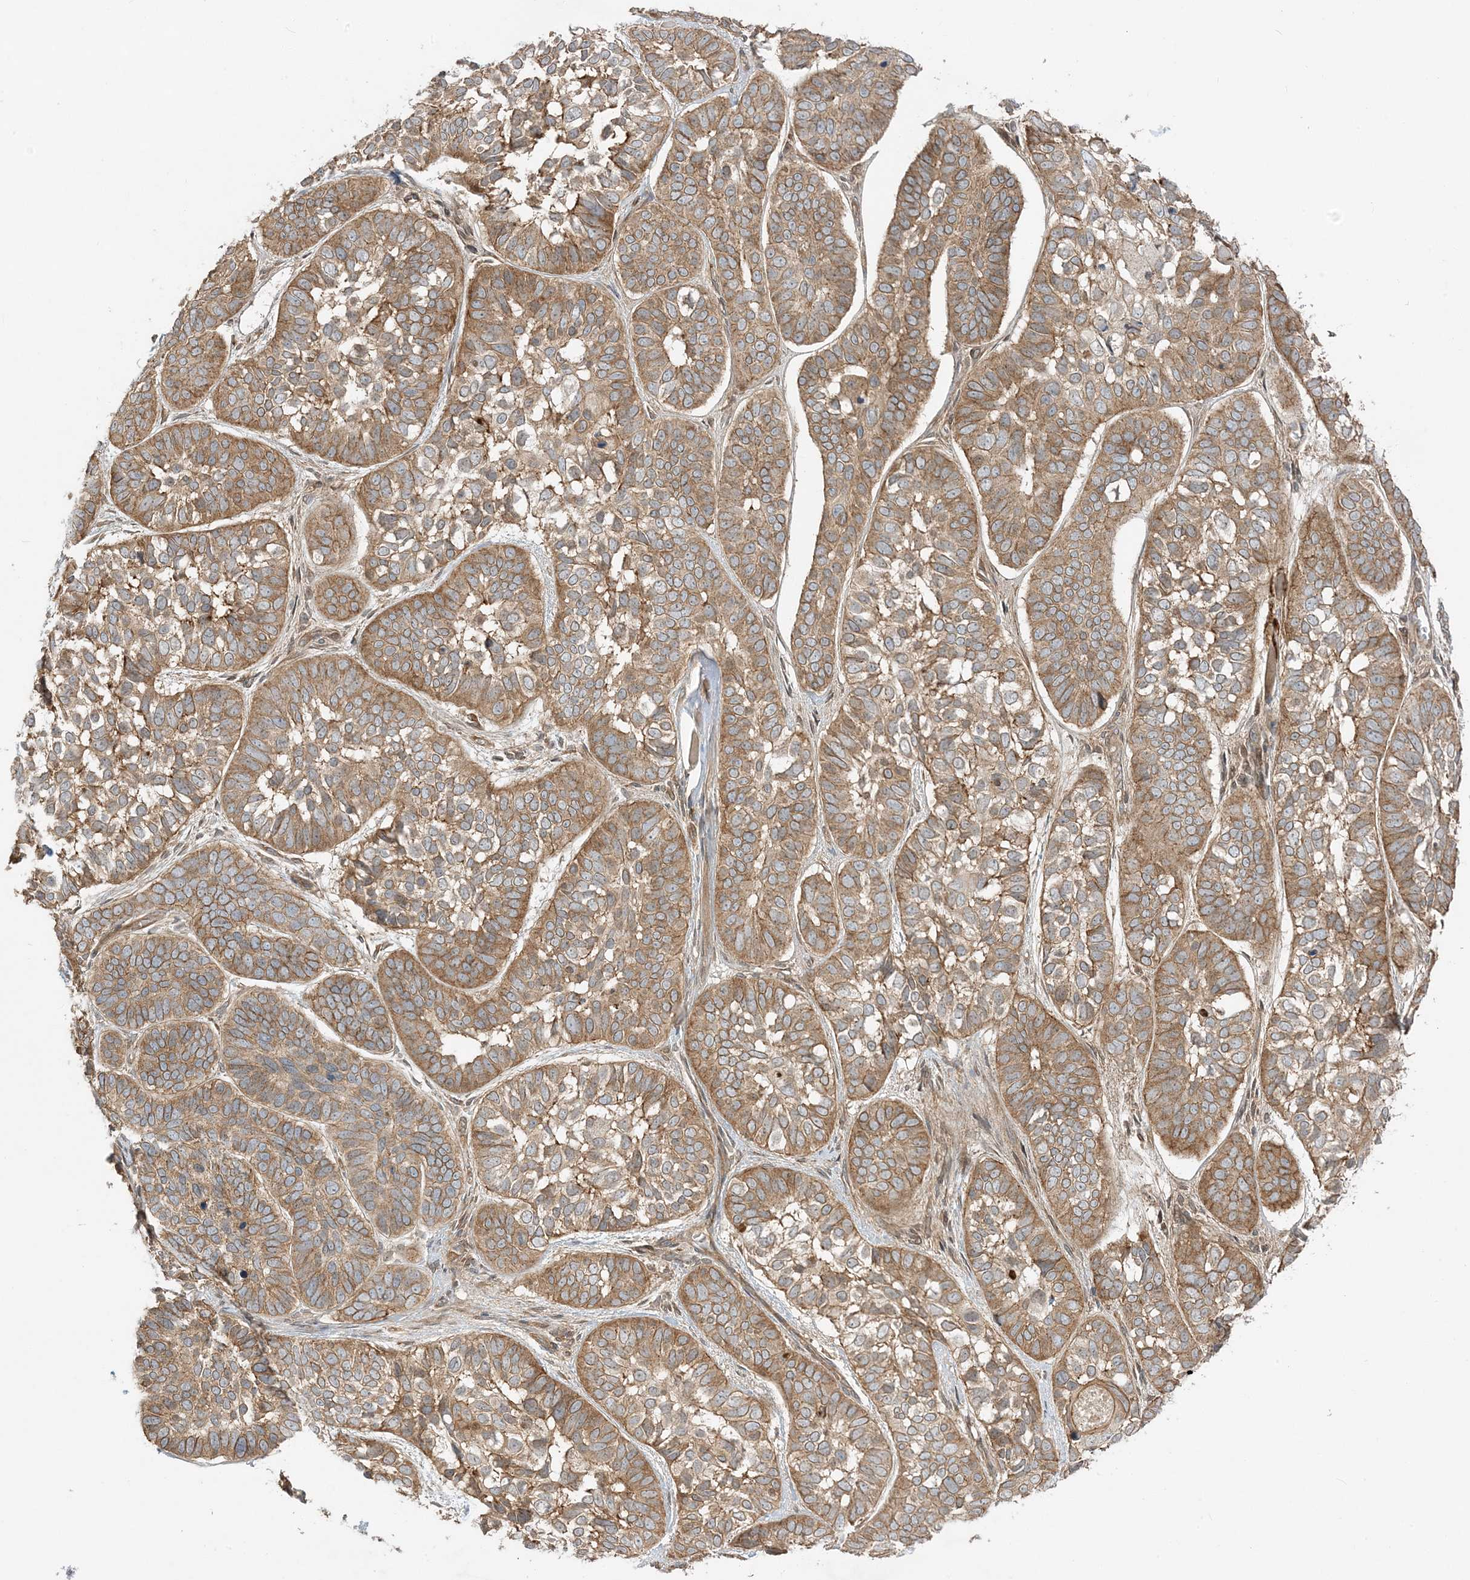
{"staining": {"intensity": "moderate", "quantity": ">75%", "location": "cytoplasmic/membranous"}, "tissue": "skin cancer", "cell_type": "Tumor cells", "image_type": "cancer", "snomed": [{"axis": "morphology", "description": "Basal cell carcinoma"}, {"axis": "topography", "description": "Skin"}], "caption": "Immunohistochemistry (DAB (3,3'-diaminobenzidine)) staining of human basal cell carcinoma (skin) exhibits moderate cytoplasmic/membranous protein expression in approximately >75% of tumor cells.", "gene": "SCARF2", "patient": {"sex": "male", "age": 62}}